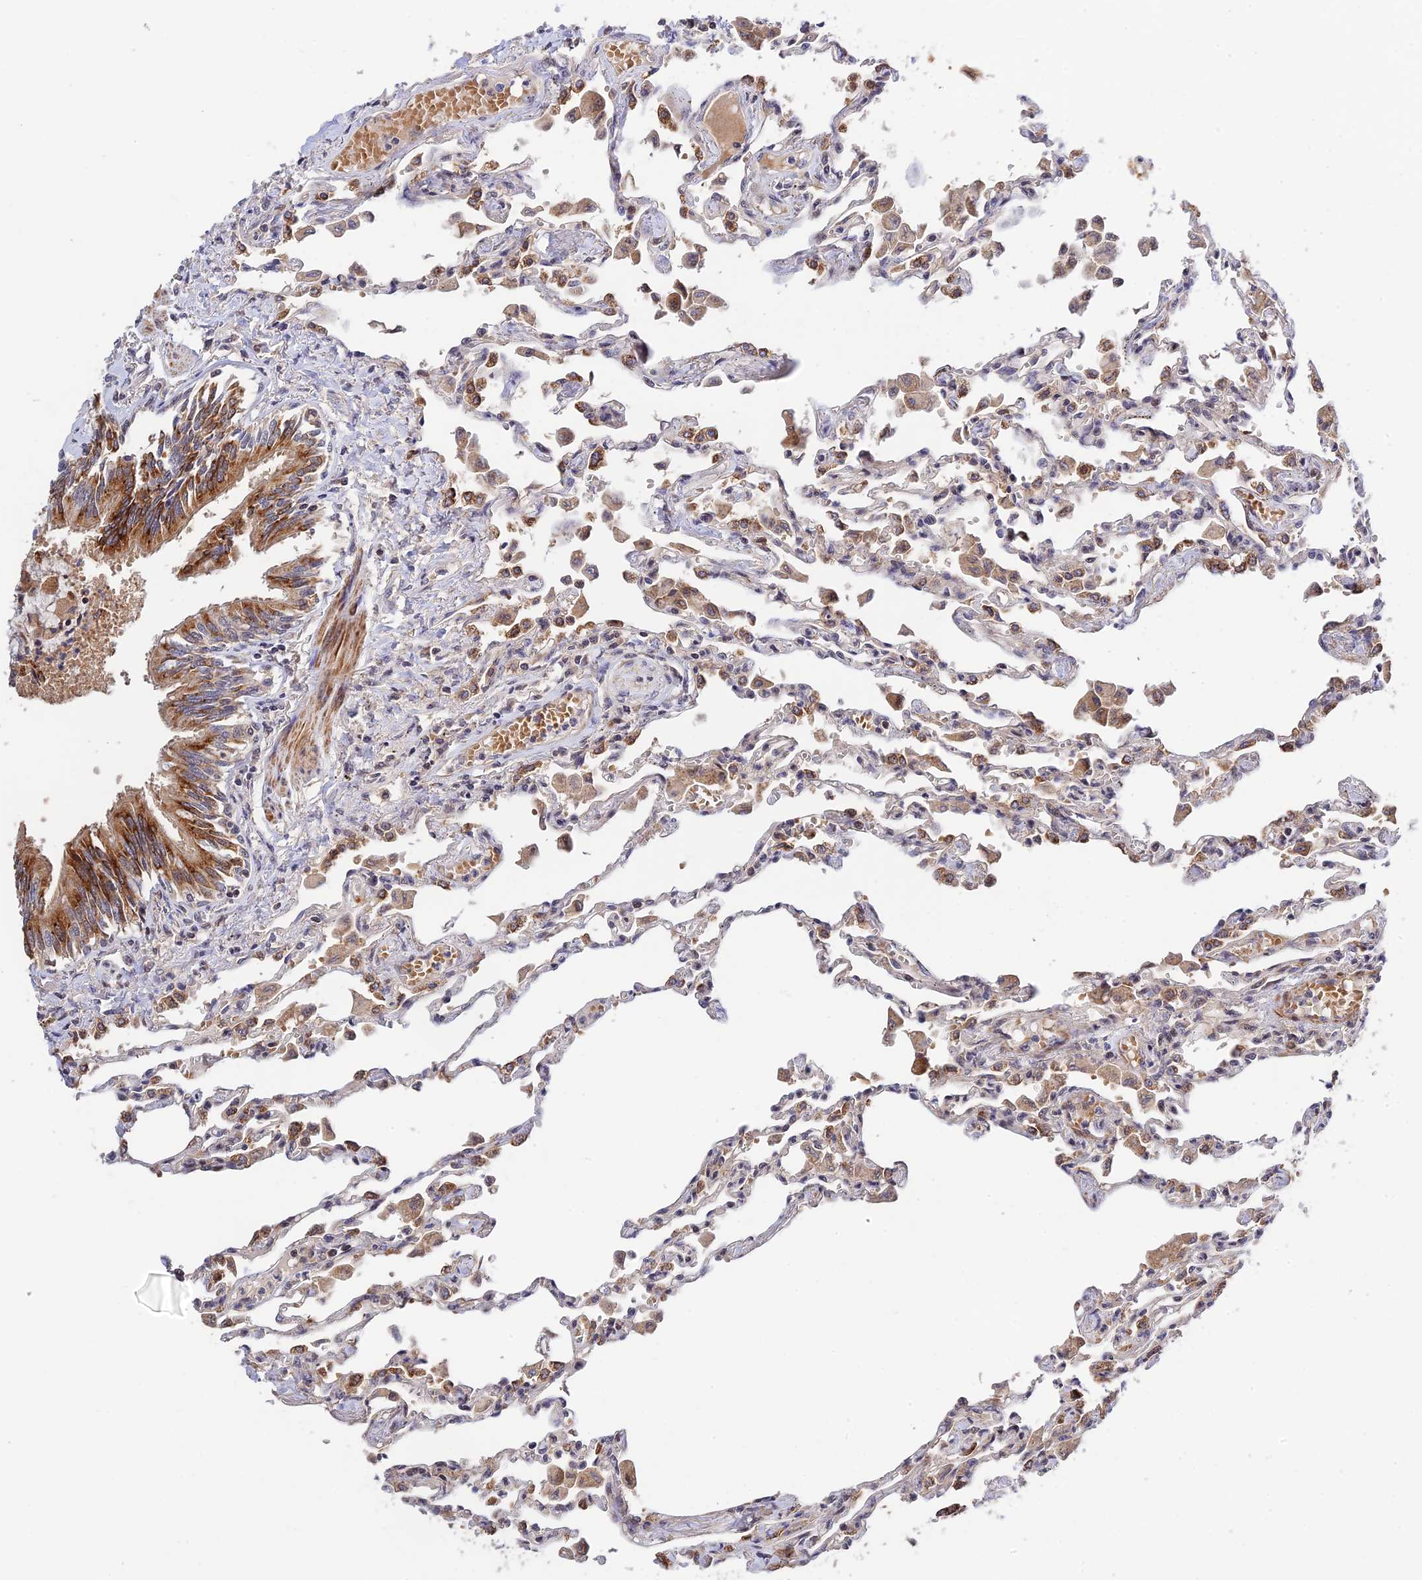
{"staining": {"intensity": "moderate", "quantity": "<25%", "location": "cytoplasmic/membranous"}, "tissue": "lung", "cell_type": "Alveolar cells", "image_type": "normal", "snomed": [{"axis": "morphology", "description": "Normal tissue, NOS"}, {"axis": "topography", "description": "Bronchus"}, {"axis": "topography", "description": "Lung"}], "caption": "About <25% of alveolar cells in benign human lung display moderate cytoplasmic/membranous protein expression as visualized by brown immunohistochemical staining.", "gene": "CWH43", "patient": {"sex": "female", "age": 49}}